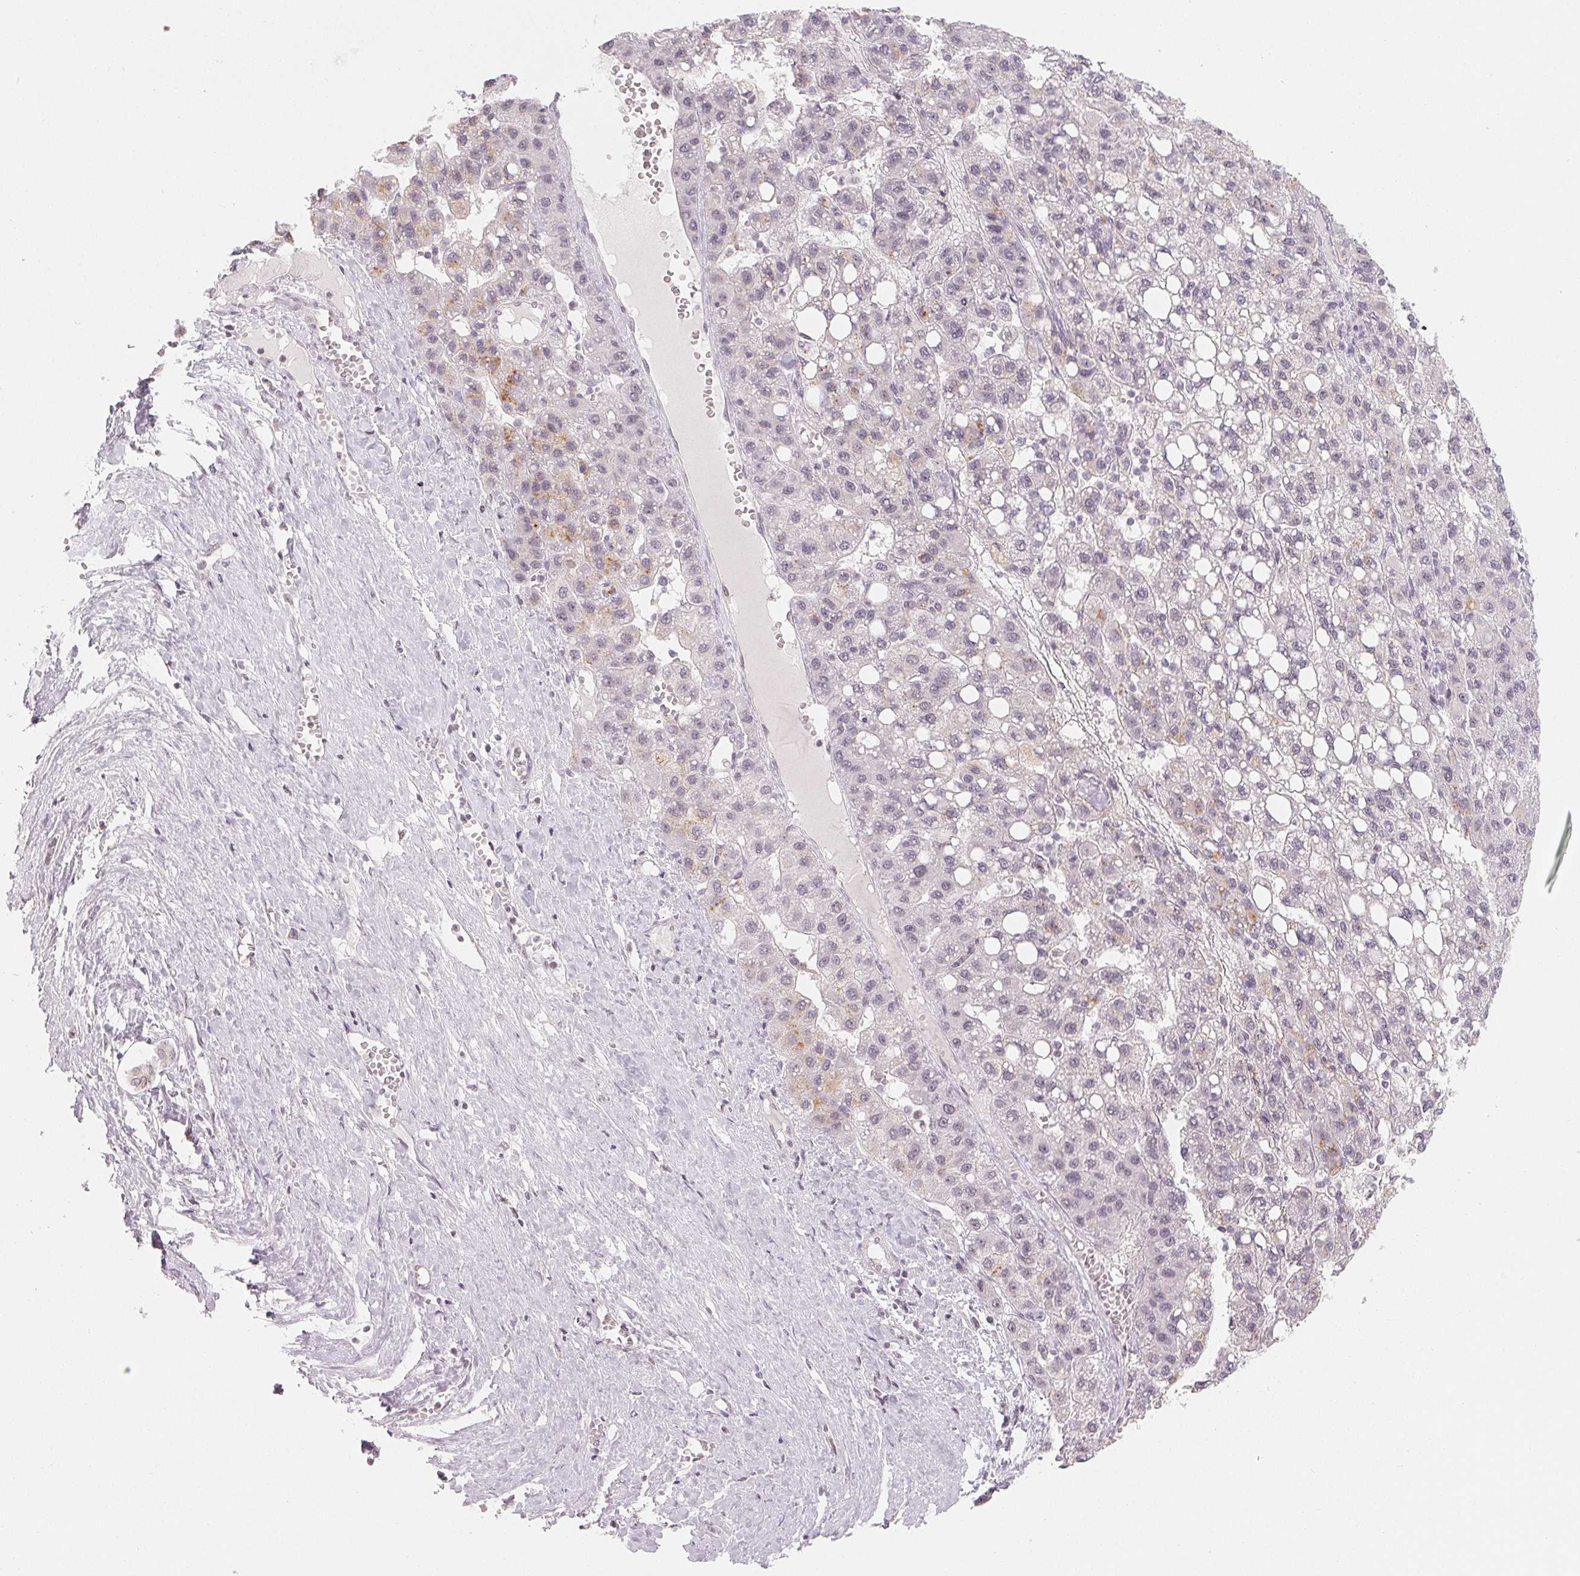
{"staining": {"intensity": "moderate", "quantity": "<25%", "location": "cytoplasmic/membranous"}, "tissue": "liver cancer", "cell_type": "Tumor cells", "image_type": "cancer", "snomed": [{"axis": "morphology", "description": "Carcinoma, Hepatocellular, NOS"}, {"axis": "topography", "description": "Liver"}], "caption": "DAB immunohistochemical staining of human liver cancer demonstrates moderate cytoplasmic/membranous protein staining in about <25% of tumor cells.", "gene": "NXF3", "patient": {"sex": "female", "age": 82}}